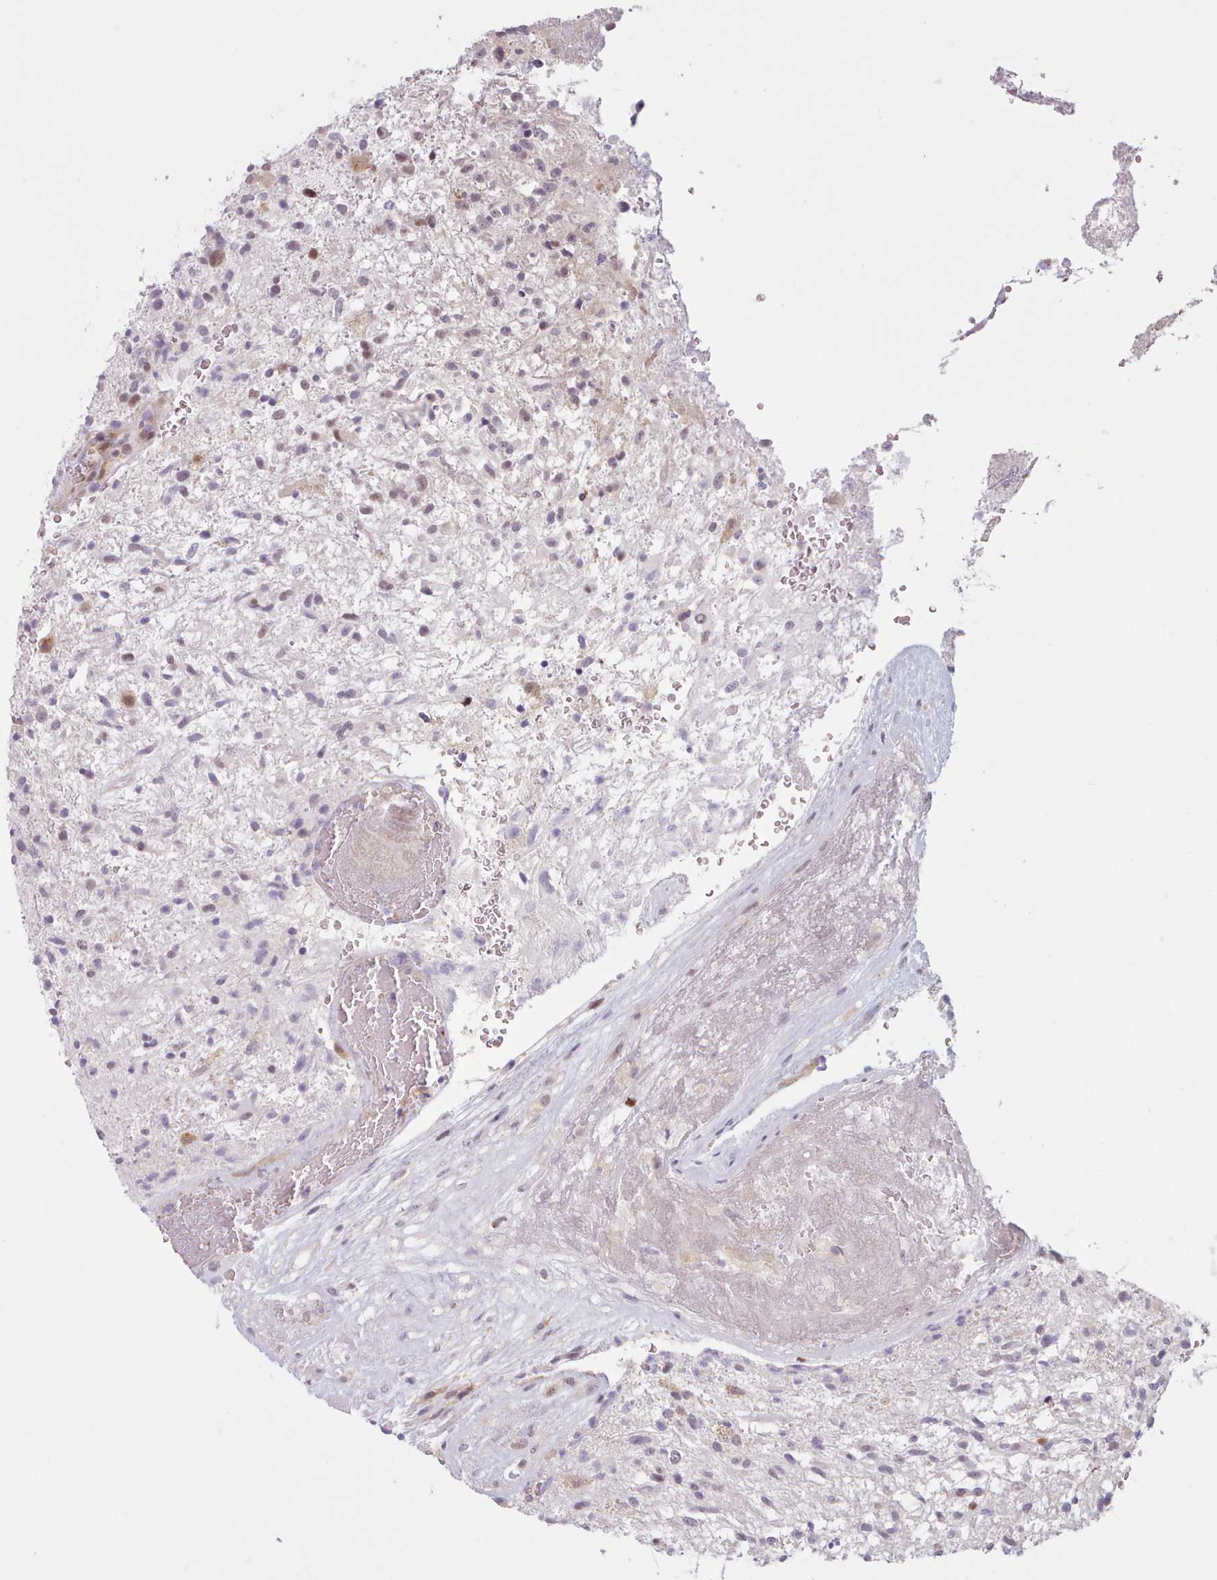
{"staining": {"intensity": "weak", "quantity": "<25%", "location": "cytoplasmic/membranous"}, "tissue": "glioma", "cell_type": "Tumor cells", "image_type": "cancer", "snomed": [{"axis": "morphology", "description": "Glioma, malignant, High grade"}, {"axis": "topography", "description": "Brain"}], "caption": "High power microscopy photomicrograph of an immunohistochemistry micrograph of glioma, revealing no significant expression in tumor cells. (Stains: DAB (3,3'-diaminobenzidine) IHC with hematoxylin counter stain, Microscopy: brightfield microscopy at high magnification).", "gene": "KBTBD7", "patient": {"sex": "male", "age": 56}}